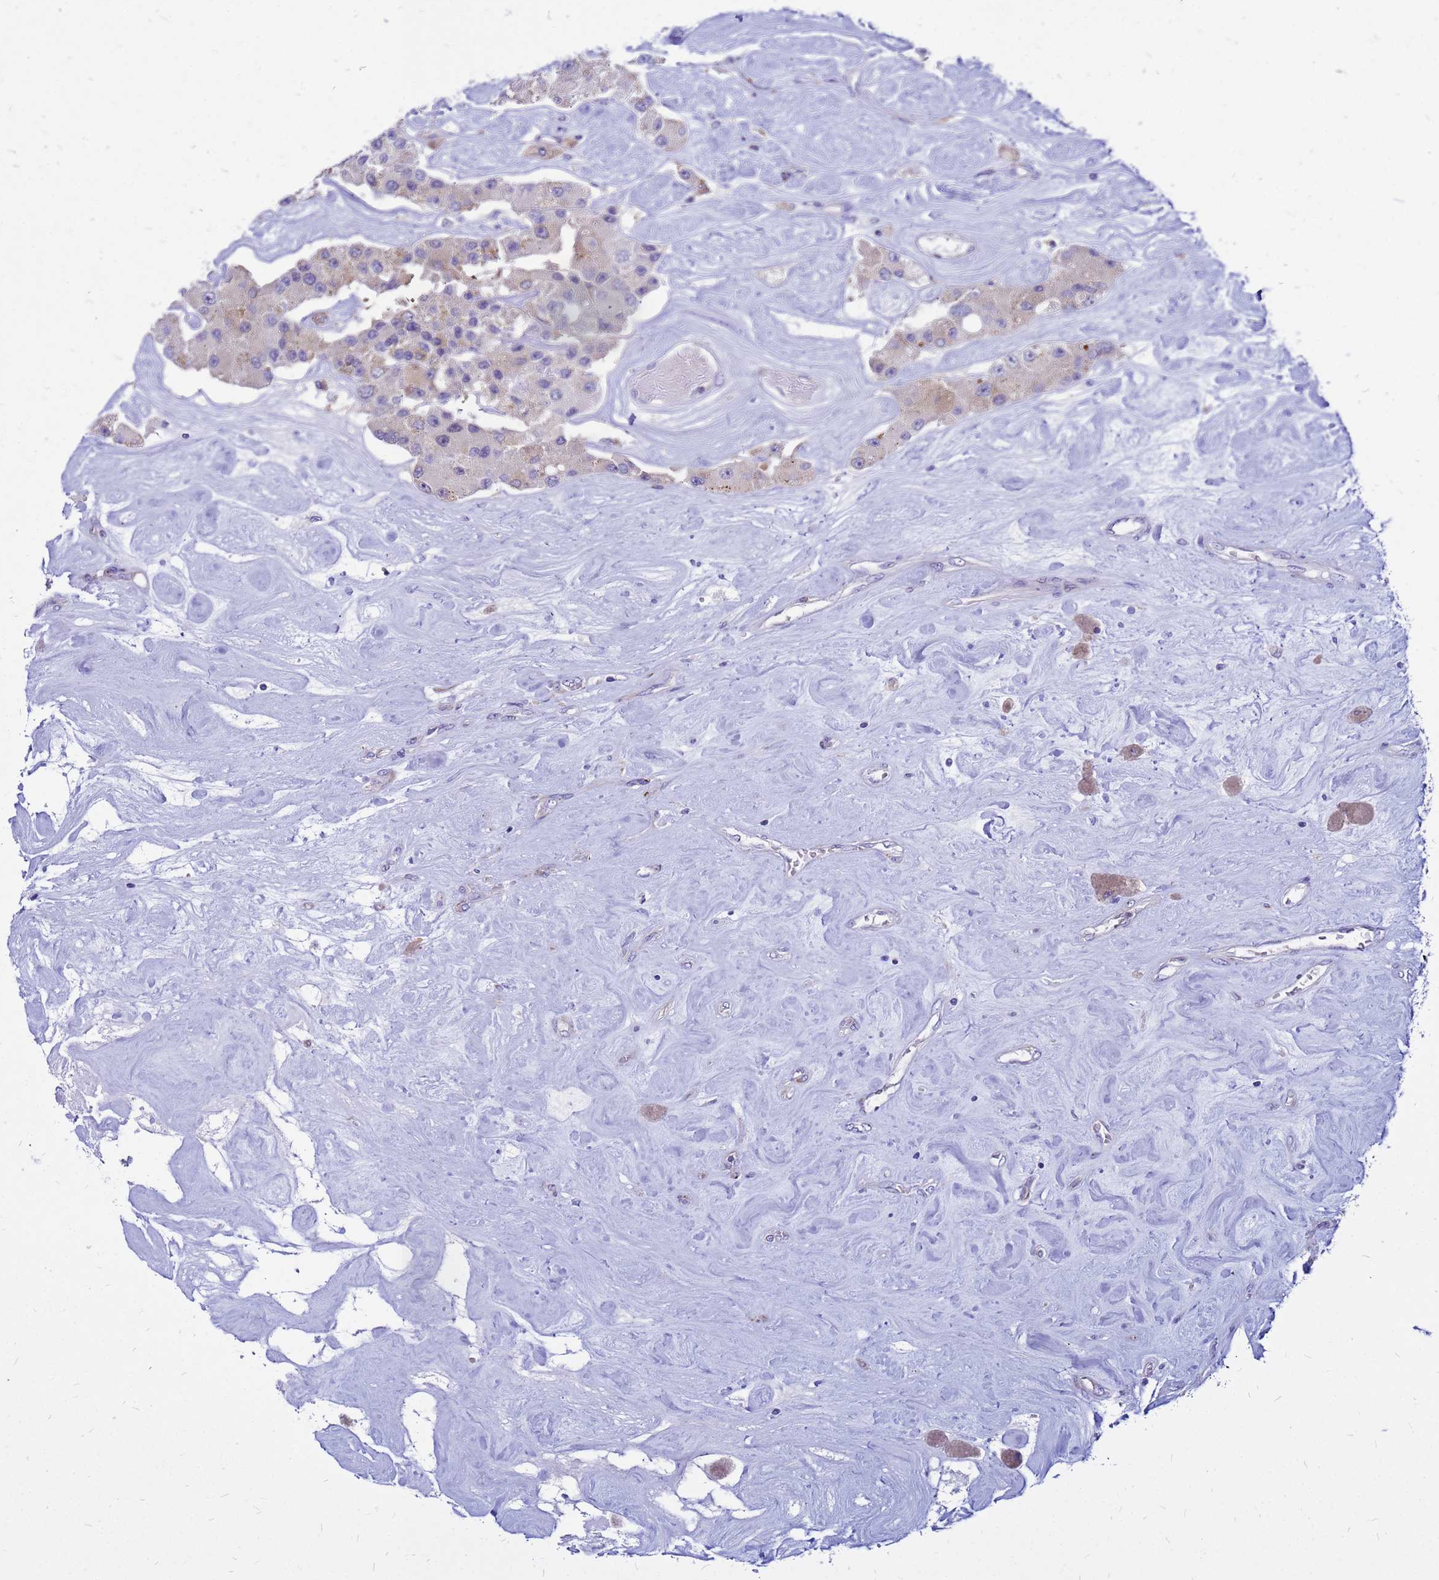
{"staining": {"intensity": "weak", "quantity": "<25%", "location": "cytoplasmic/membranous"}, "tissue": "carcinoid", "cell_type": "Tumor cells", "image_type": "cancer", "snomed": [{"axis": "morphology", "description": "Carcinoid, malignant, NOS"}, {"axis": "topography", "description": "Pancreas"}], "caption": "IHC image of human carcinoid stained for a protein (brown), which reveals no expression in tumor cells.", "gene": "FHIP1A", "patient": {"sex": "male", "age": 41}}